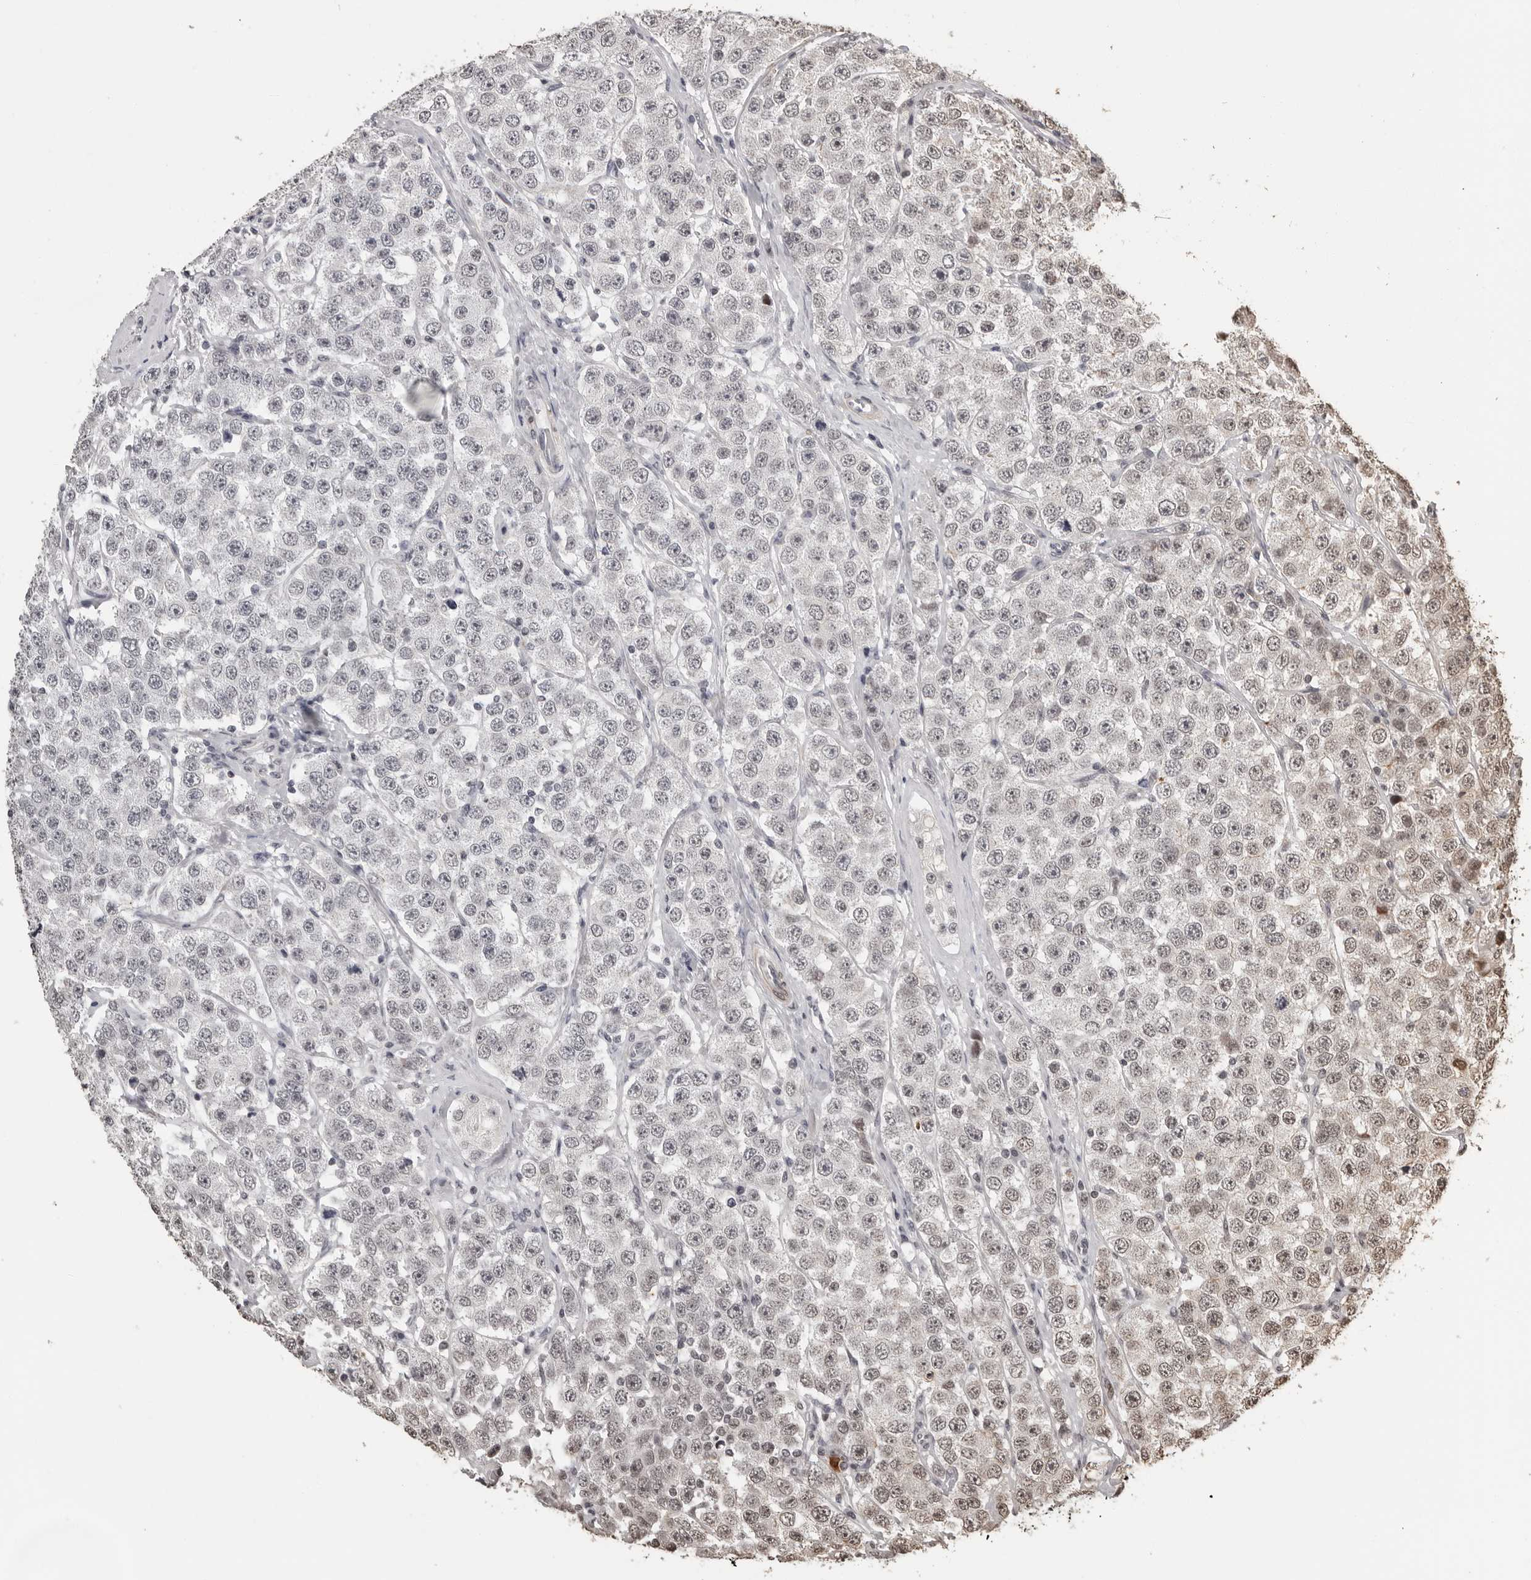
{"staining": {"intensity": "weak", "quantity": "<25%", "location": "nuclear"}, "tissue": "testis cancer", "cell_type": "Tumor cells", "image_type": "cancer", "snomed": [{"axis": "morphology", "description": "Seminoma, NOS"}, {"axis": "topography", "description": "Testis"}], "caption": "A micrograph of testis cancer stained for a protein shows no brown staining in tumor cells.", "gene": "ORC1", "patient": {"sex": "male", "age": 28}}